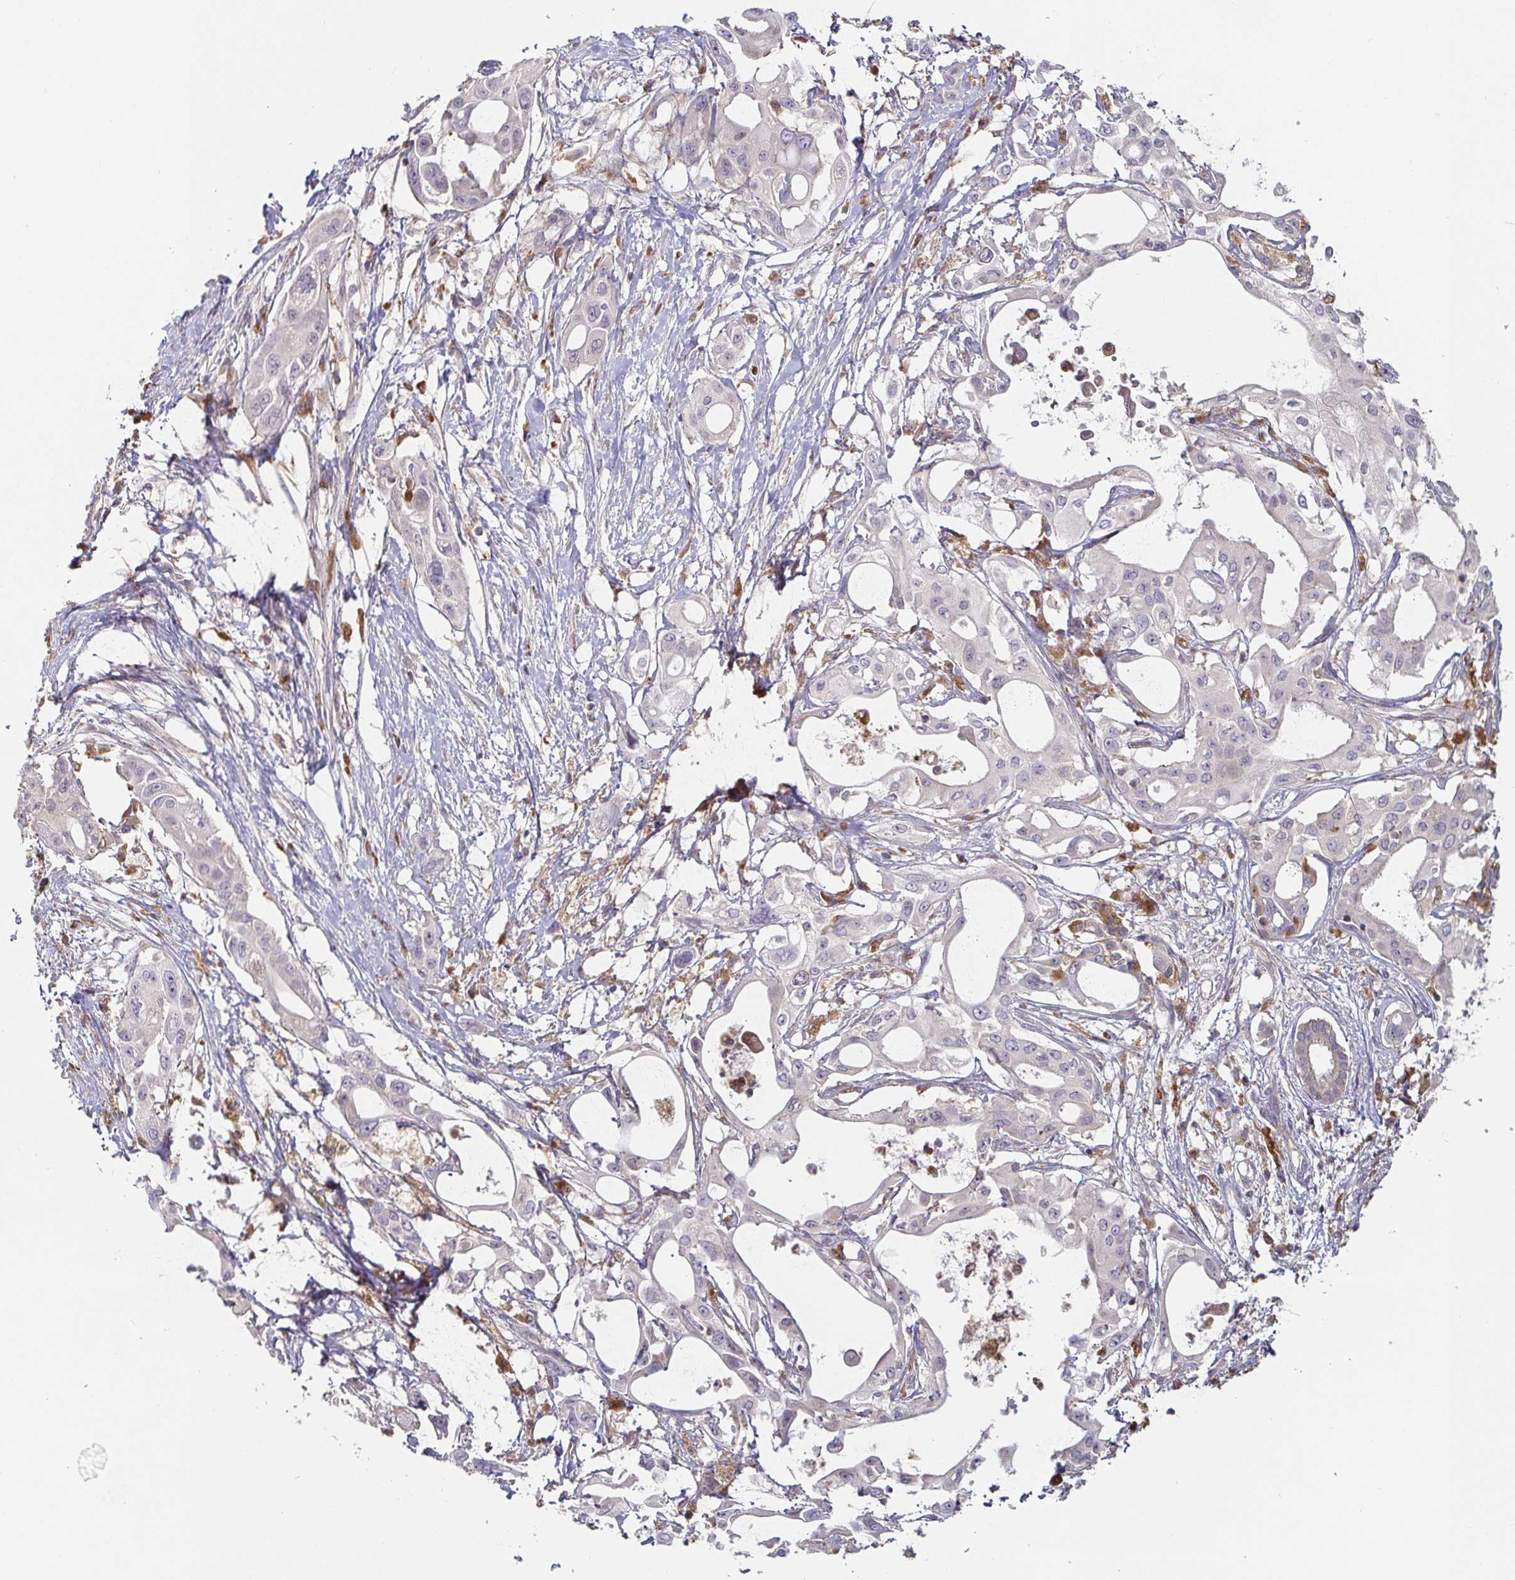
{"staining": {"intensity": "negative", "quantity": "none", "location": "none"}, "tissue": "pancreatic cancer", "cell_type": "Tumor cells", "image_type": "cancer", "snomed": [{"axis": "morphology", "description": "Adenocarcinoma, NOS"}, {"axis": "topography", "description": "Pancreas"}], "caption": "IHC micrograph of human adenocarcinoma (pancreatic) stained for a protein (brown), which shows no positivity in tumor cells.", "gene": "CDH18", "patient": {"sex": "female", "age": 68}}